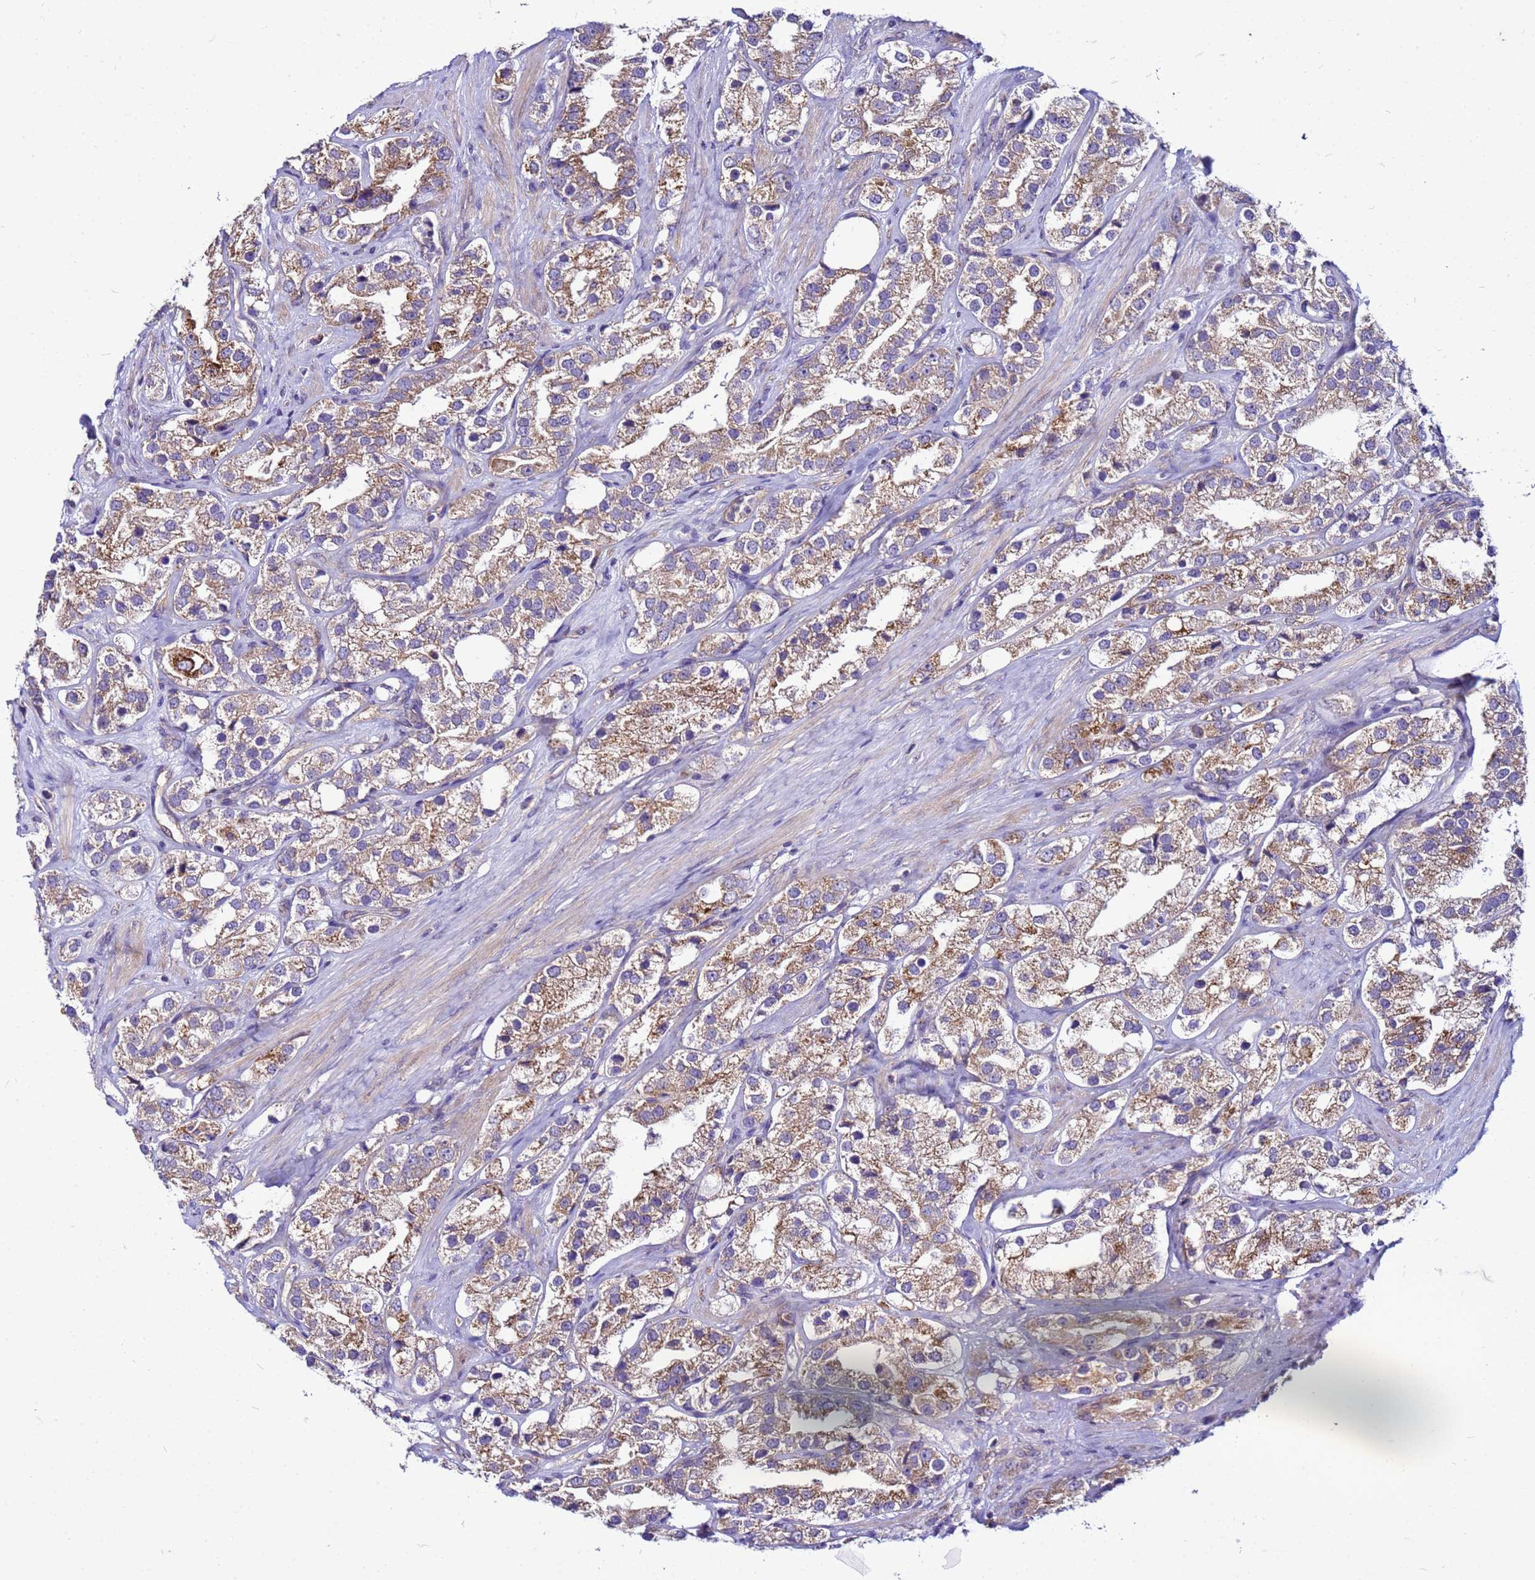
{"staining": {"intensity": "moderate", "quantity": ">75%", "location": "cytoplasmic/membranous"}, "tissue": "prostate cancer", "cell_type": "Tumor cells", "image_type": "cancer", "snomed": [{"axis": "morphology", "description": "Adenocarcinoma, NOS"}, {"axis": "topography", "description": "Prostate"}], "caption": "Human prostate cancer (adenocarcinoma) stained with a brown dye displays moderate cytoplasmic/membranous positive staining in approximately >75% of tumor cells.", "gene": "PKD1", "patient": {"sex": "male", "age": 79}}